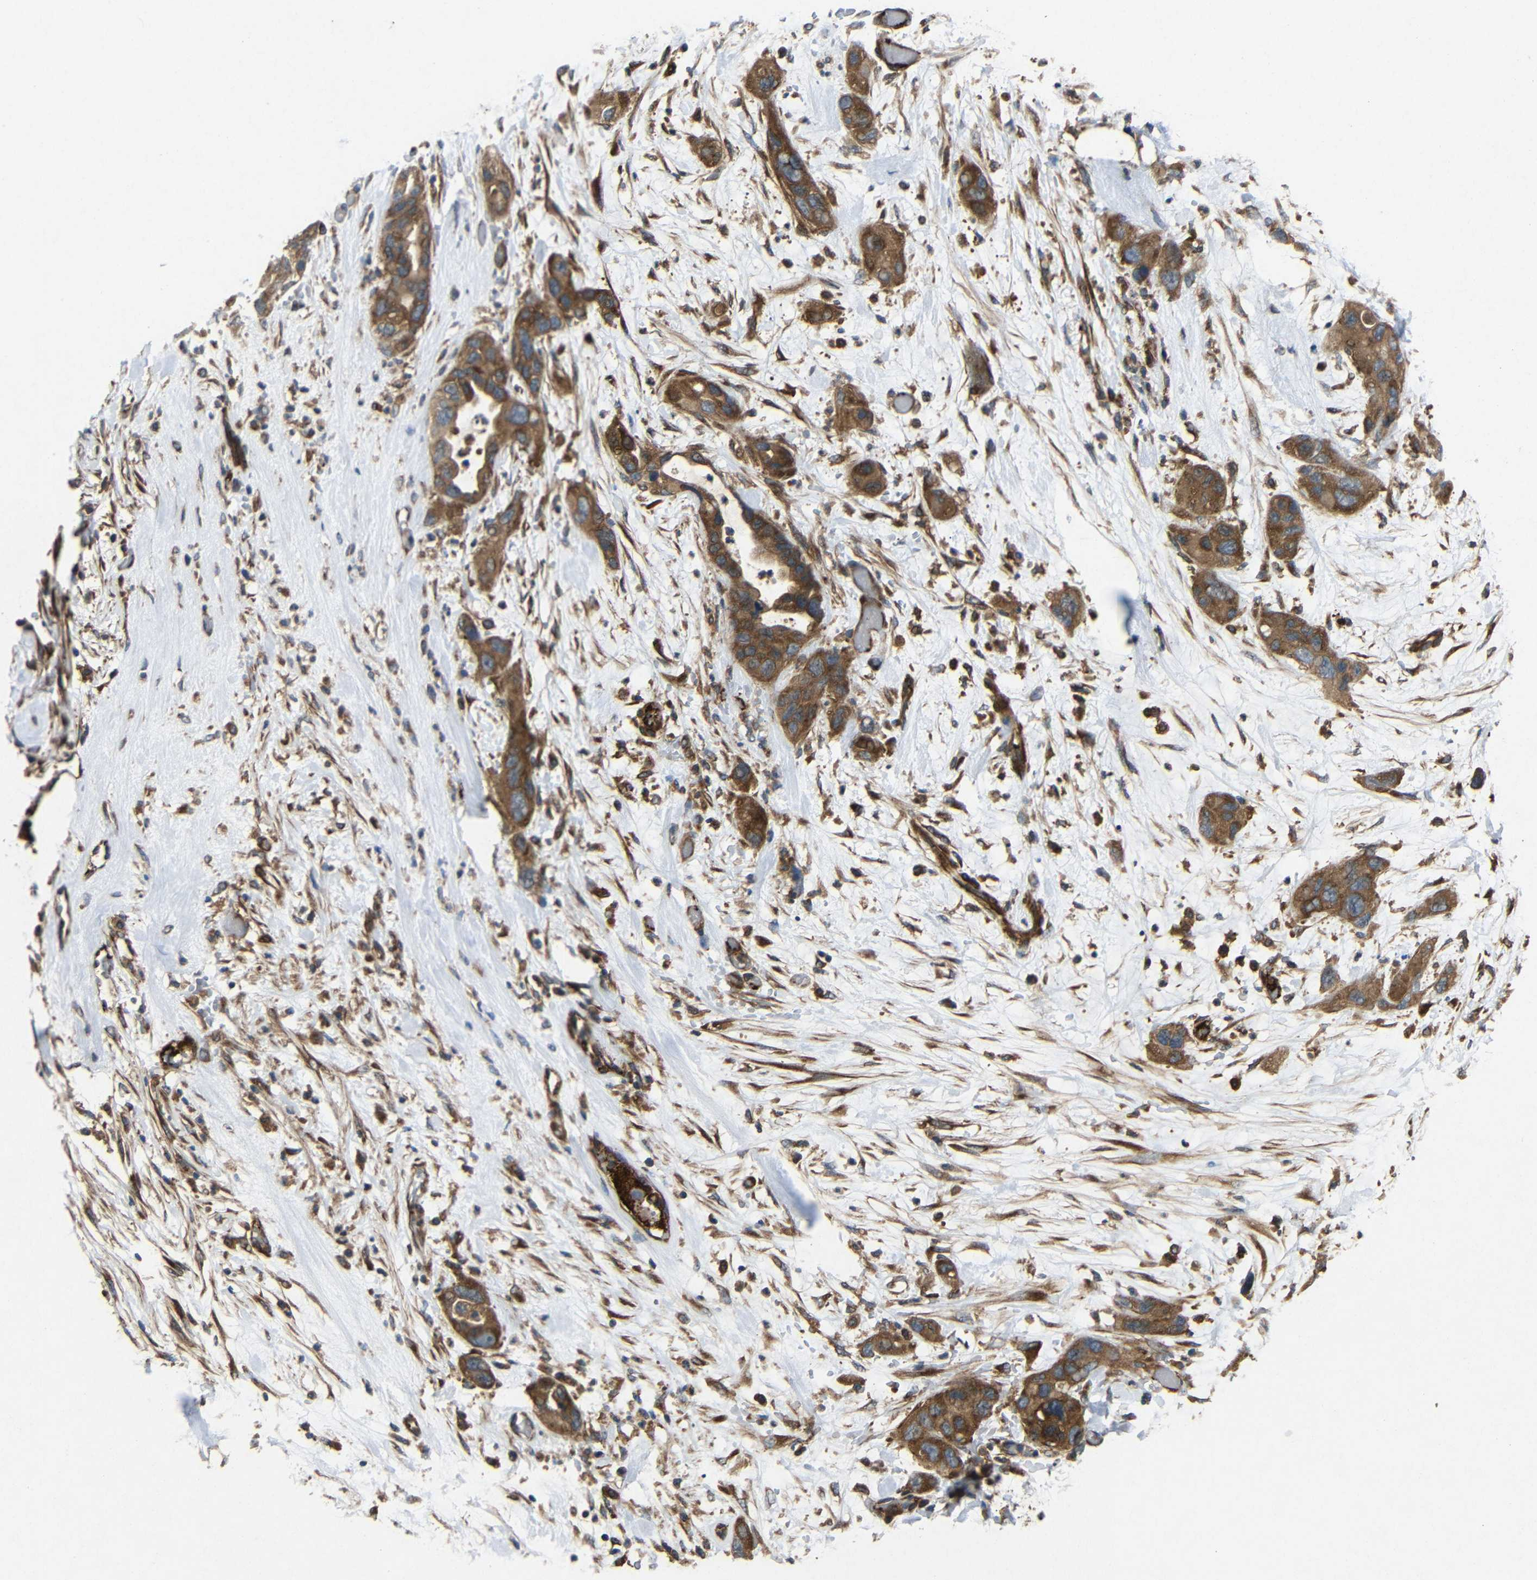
{"staining": {"intensity": "strong", "quantity": ">75%", "location": "cytoplasmic/membranous"}, "tissue": "pancreatic cancer", "cell_type": "Tumor cells", "image_type": "cancer", "snomed": [{"axis": "morphology", "description": "Adenocarcinoma, NOS"}, {"axis": "topography", "description": "Pancreas"}], "caption": "Strong cytoplasmic/membranous staining for a protein is identified in about >75% of tumor cells of pancreatic cancer (adenocarcinoma) using immunohistochemistry (IHC).", "gene": "EIF2S1", "patient": {"sex": "female", "age": 71}}